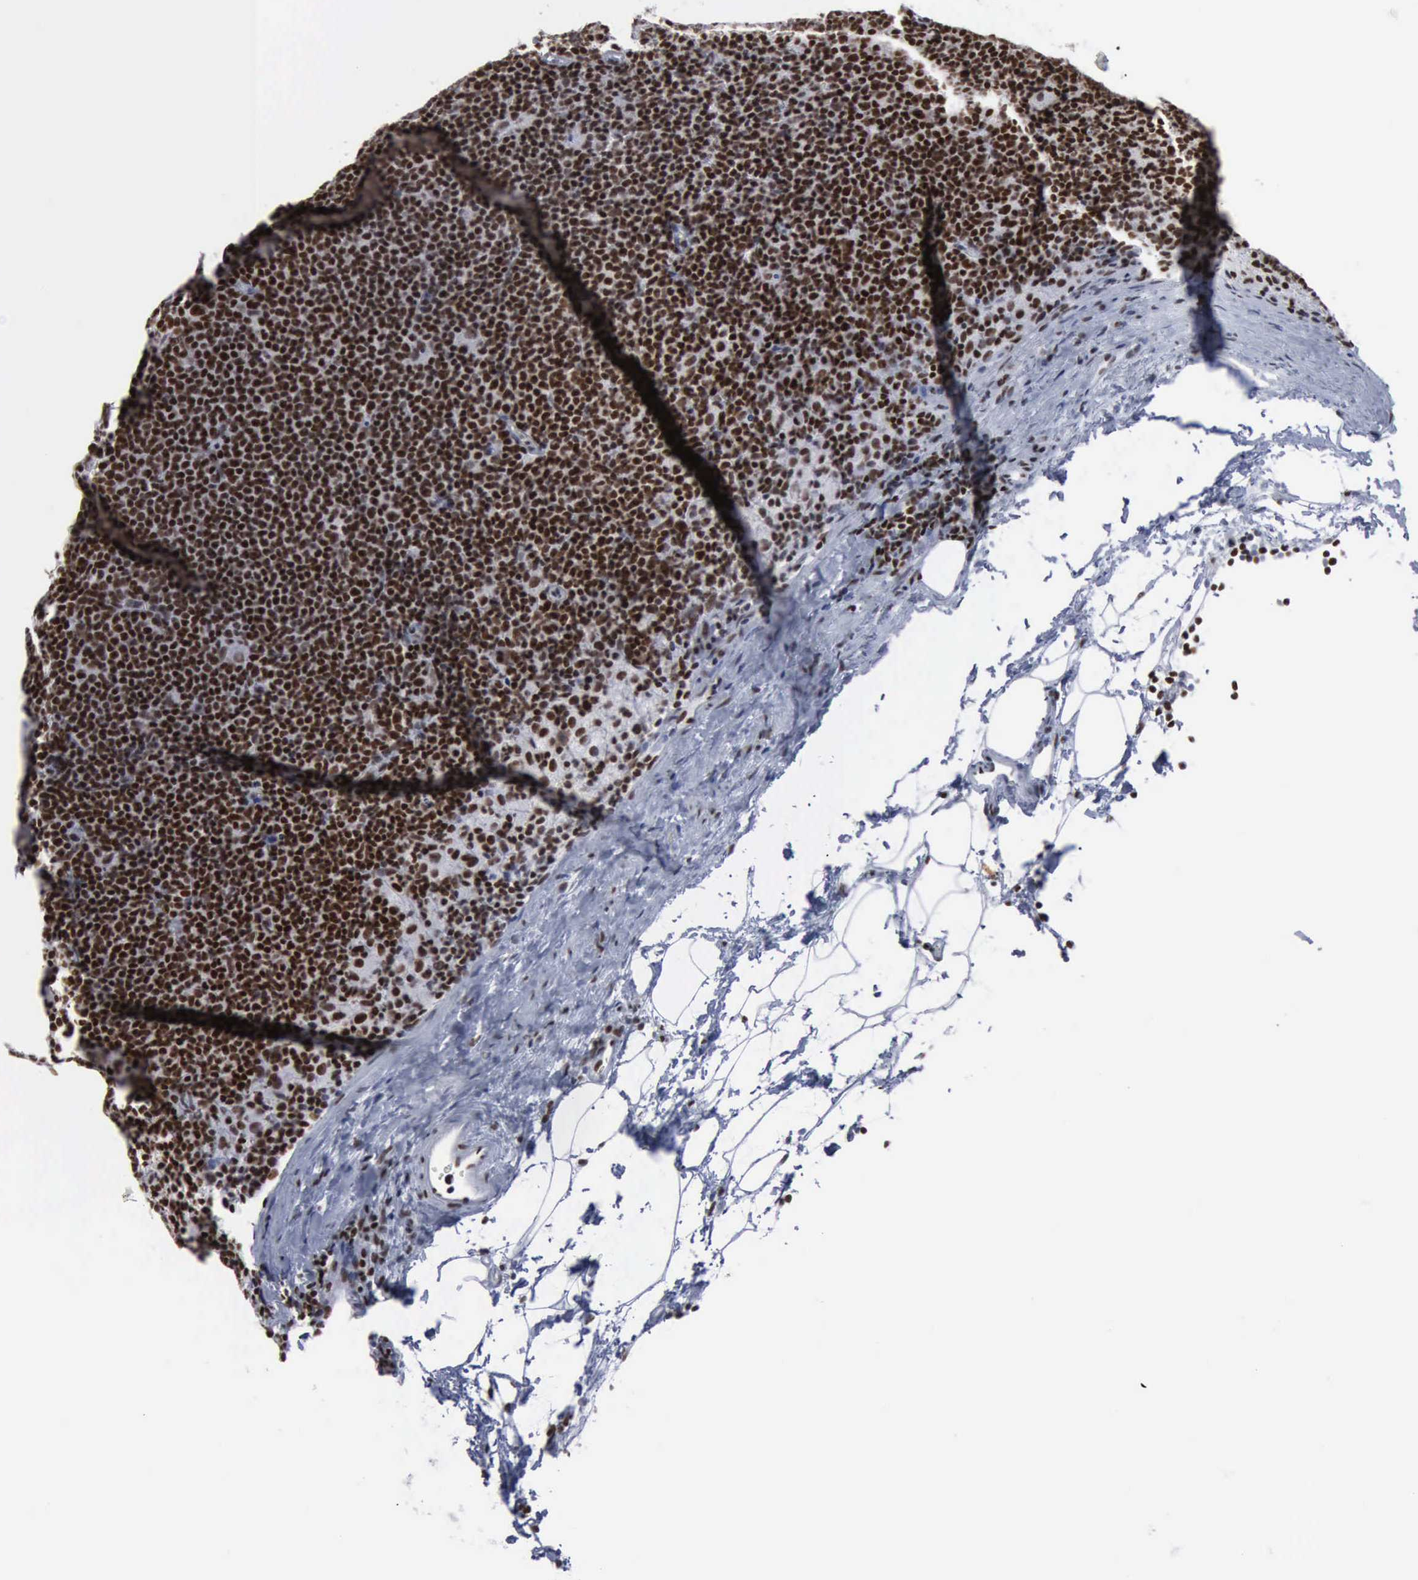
{"staining": {"intensity": "strong", "quantity": ">75%", "location": "nuclear"}, "tissue": "lymphoma", "cell_type": "Tumor cells", "image_type": "cancer", "snomed": [{"axis": "morphology", "description": "Malignant lymphoma, non-Hodgkin's type, Low grade"}, {"axis": "topography", "description": "Lymph node"}], "caption": "Human lymphoma stained with a protein marker exhibits strong staining in tumor cells.", "gene": "XPA", "patient": {"sex": "male", "age": 65}}